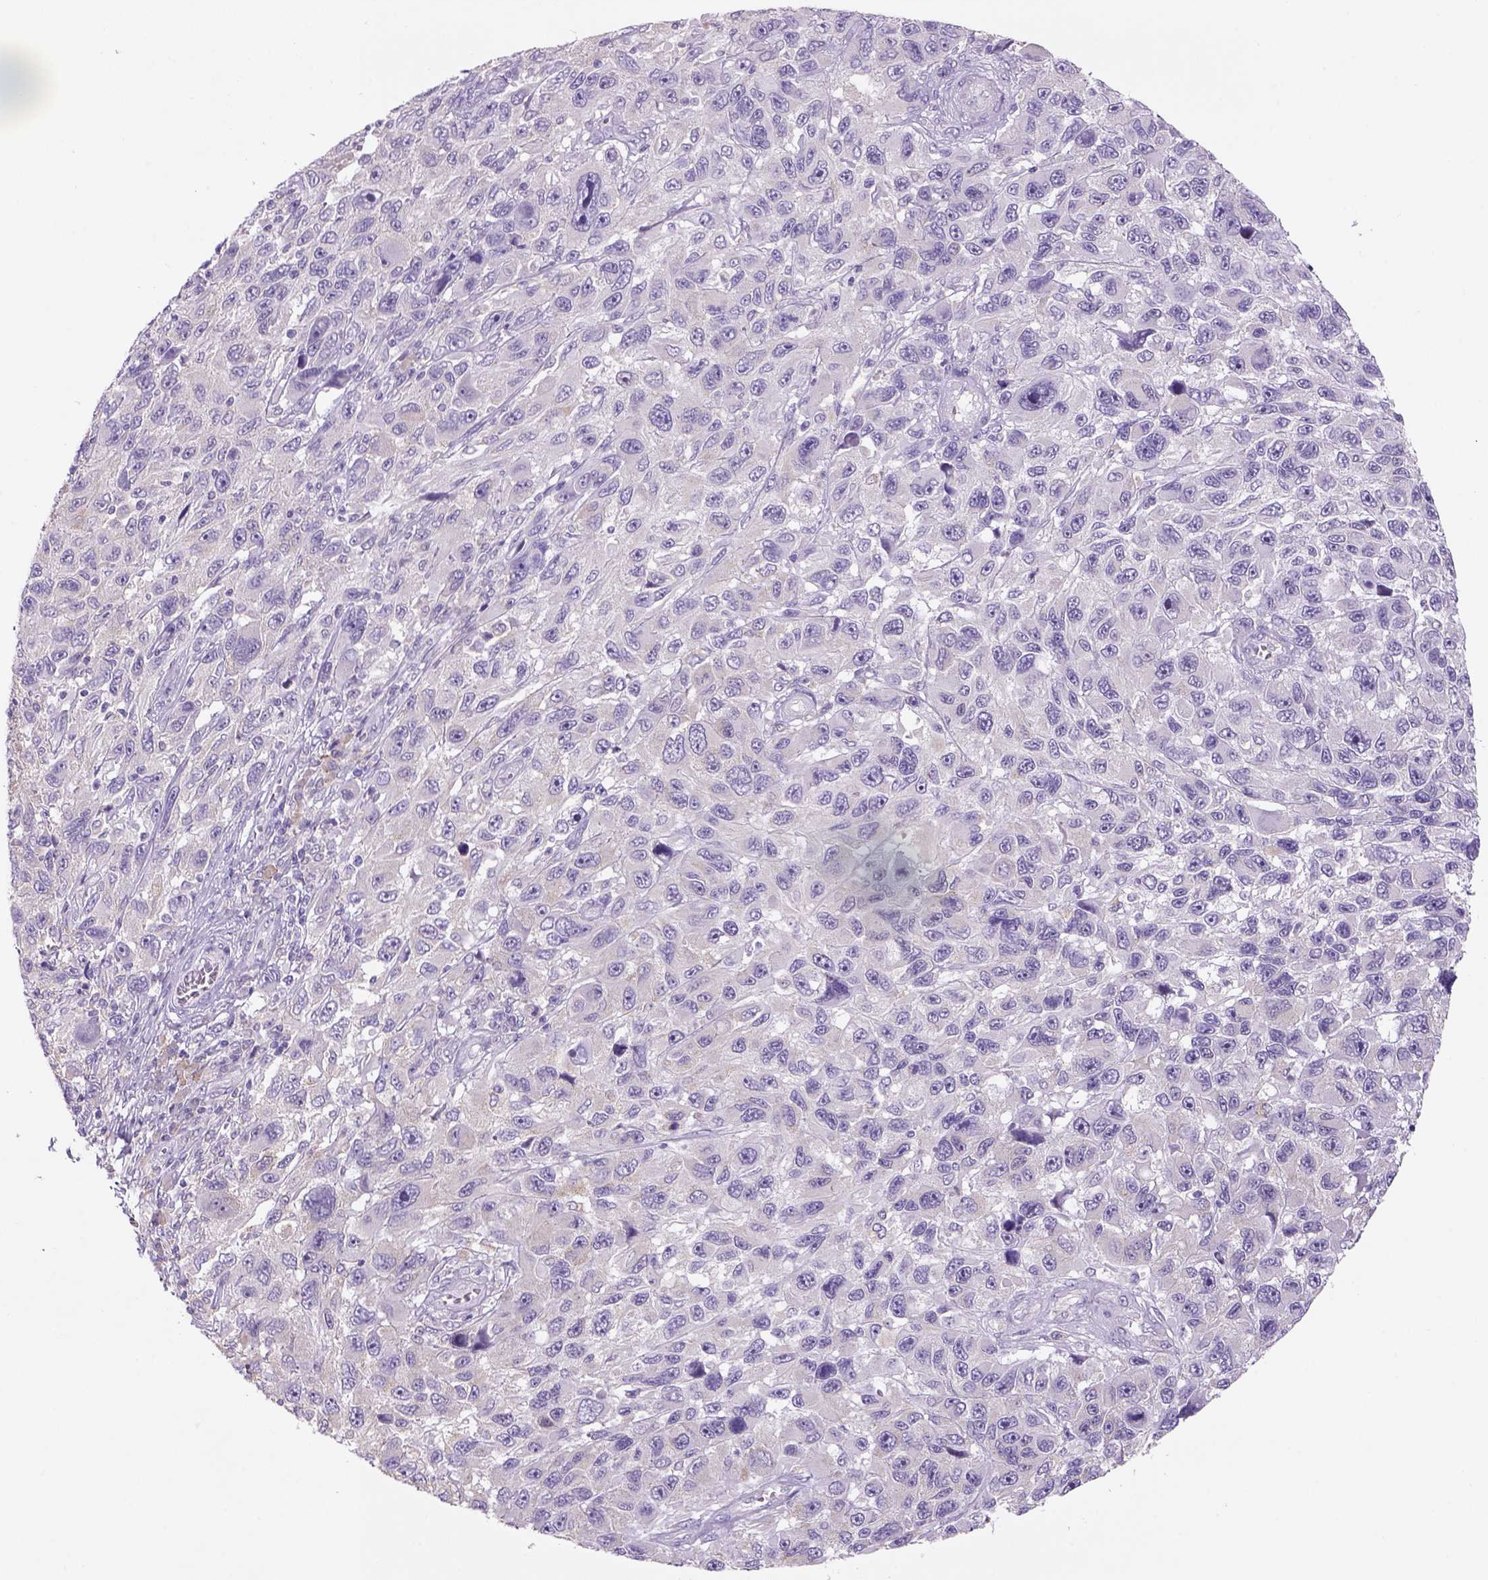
{"staining": {"intensity": "negative", "quantity": "none", "location": "none"}, "tissue": "melanoma", "cell_type": "Tumor cells", "image_type": "cancer", "snomed": [{"axis": "morphology", "description": "Malignant melanoma, NOS"}, {"axis": "topography", "description": "Skin"}], "caption": "This is a histopathology image of immunohistochemistry (IHC) staining of malignant melanoma, which shows no staining in tumor cells.", "gene": "NAALAD2", "patient": {"sex": "male", "age": 53}}